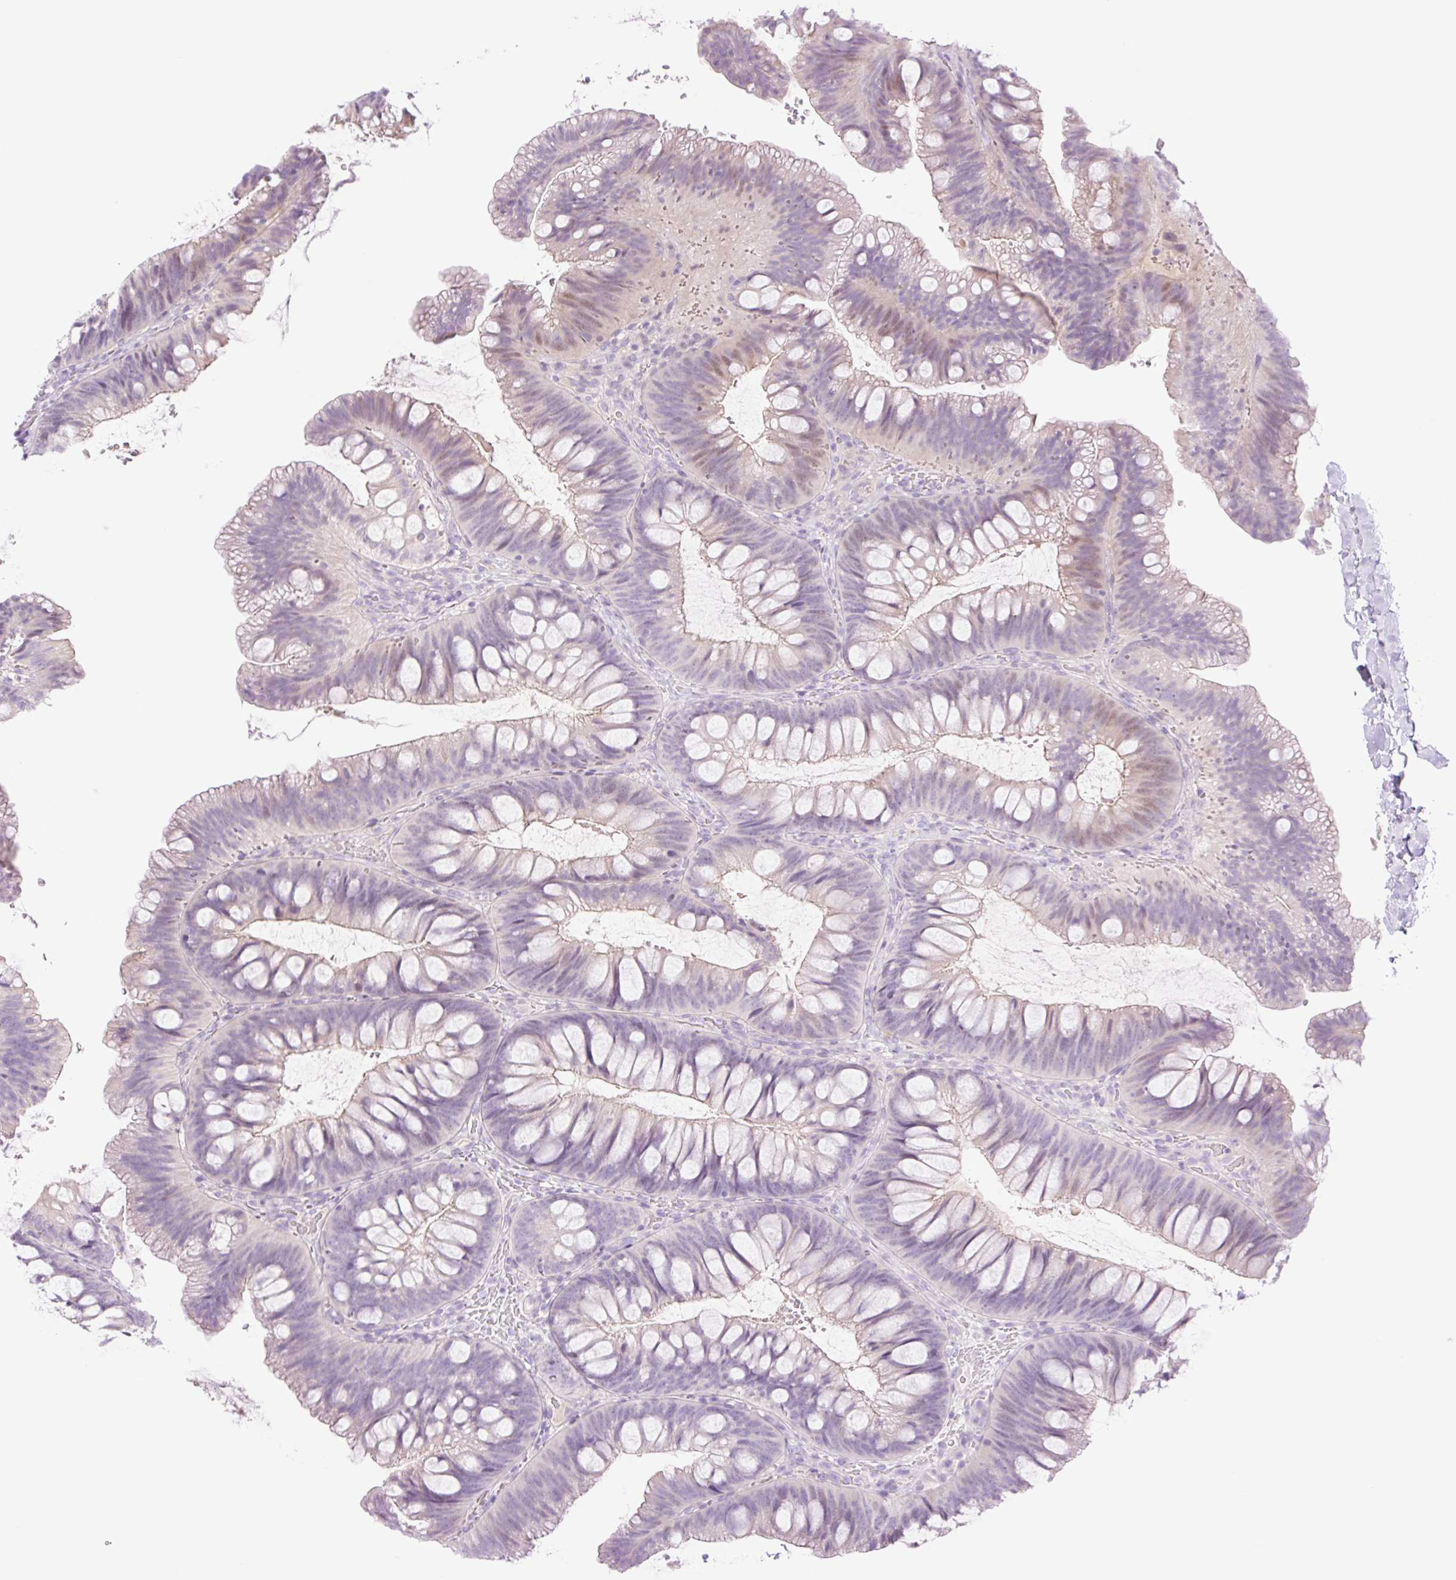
{"staining": {"intensity": "negative", "quantity": "none", "location": "none"}, "tissue": "colon", "cell_type": "Endothelial cells", "image_type": "normal", "snomed": [{"axis": "morphology", "description": "Normal tissue, NOS"}, {"axis": "morphology", "description": "Adenoma, NOS"}, {"axis": "topography", "description": "Soft tissue"}, {"axis": "topography", "description": "Colon"}], "caption": "Immunohistochemistry photomicrograph of benign colon: human colon stained with DAB (3,3'-diaminobenzidine) shows no significant protein positivity in endothelial cells.", "gene": "TBX15", "patient": {"sex": "male", "age": 47}}